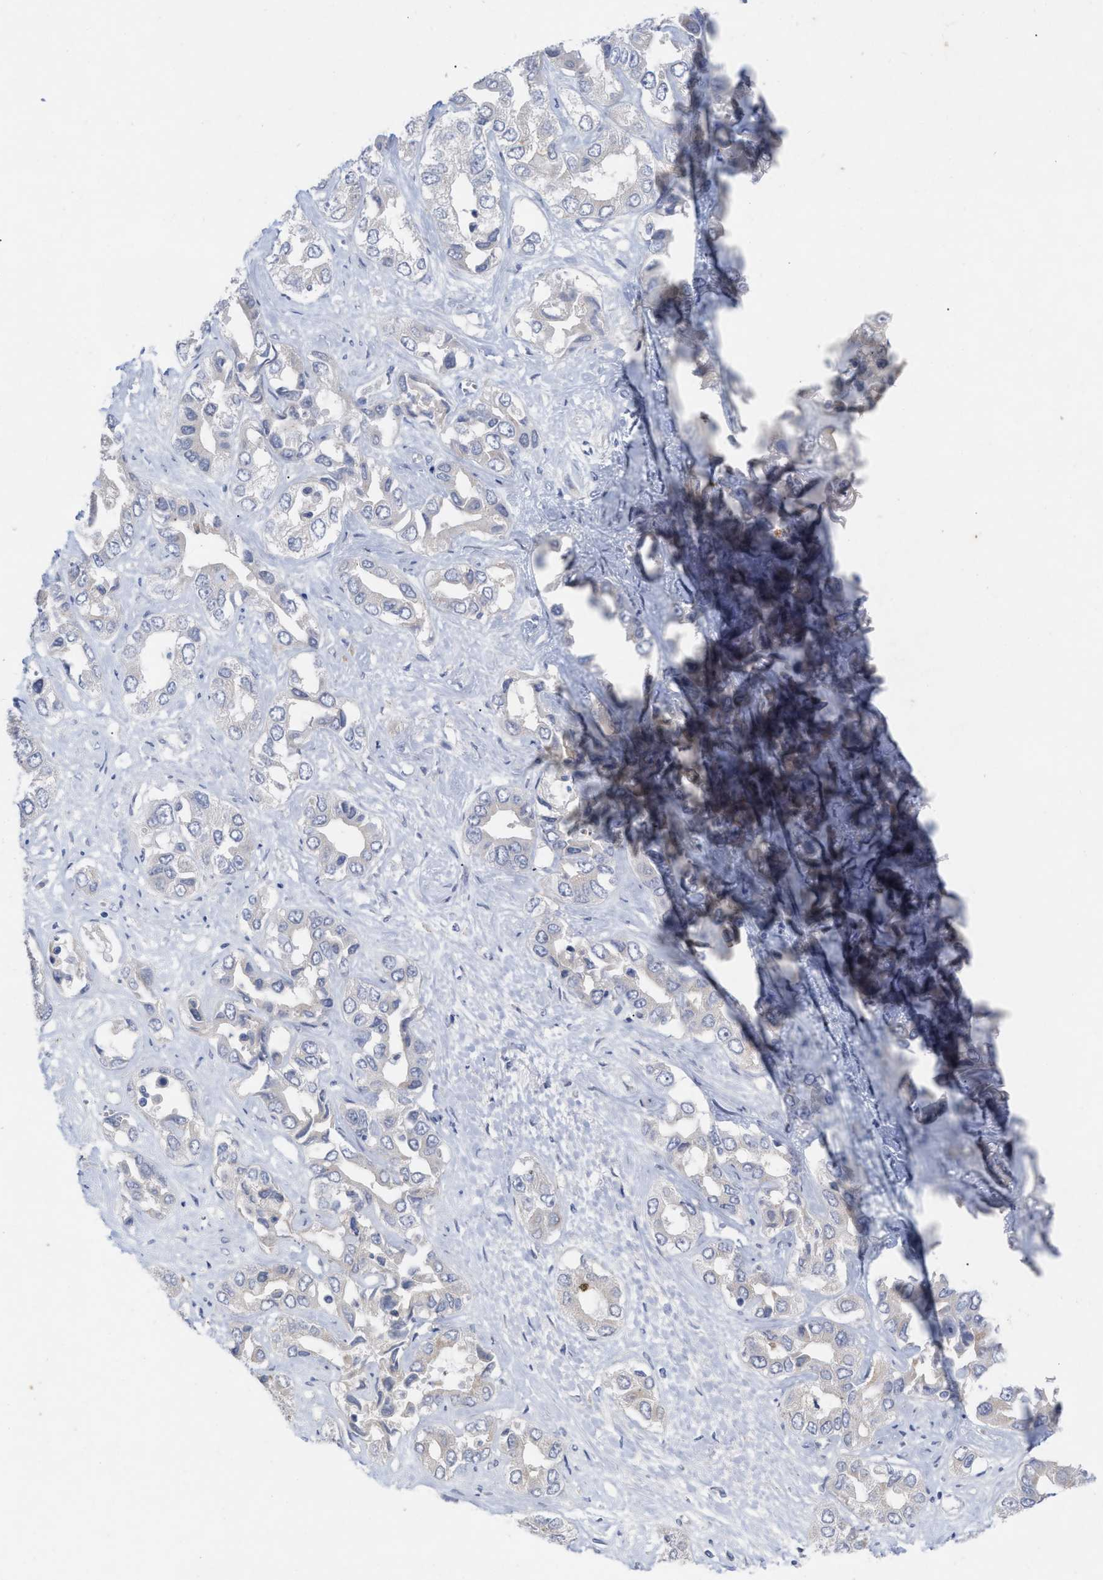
{"staining": {"intensity": "negative", "quantity": "none", "location": "none"}, "tissue": "liver cancer", "cell_type": "Tumor cells", "image_type": "cancer", "snomed": [{"axis": "morphology", "description": "Cholangiocarcinoma"}, {"axis": "topography", "description": "Liver"}], "caption": "High power microscopy histopathology image of an immunohistochemistry (IHC) micrograph of liver cancer, revealing no significant positivity in tumor cells.", "gene": "VIP", "patient": {"sex": "female", "age": 52}}